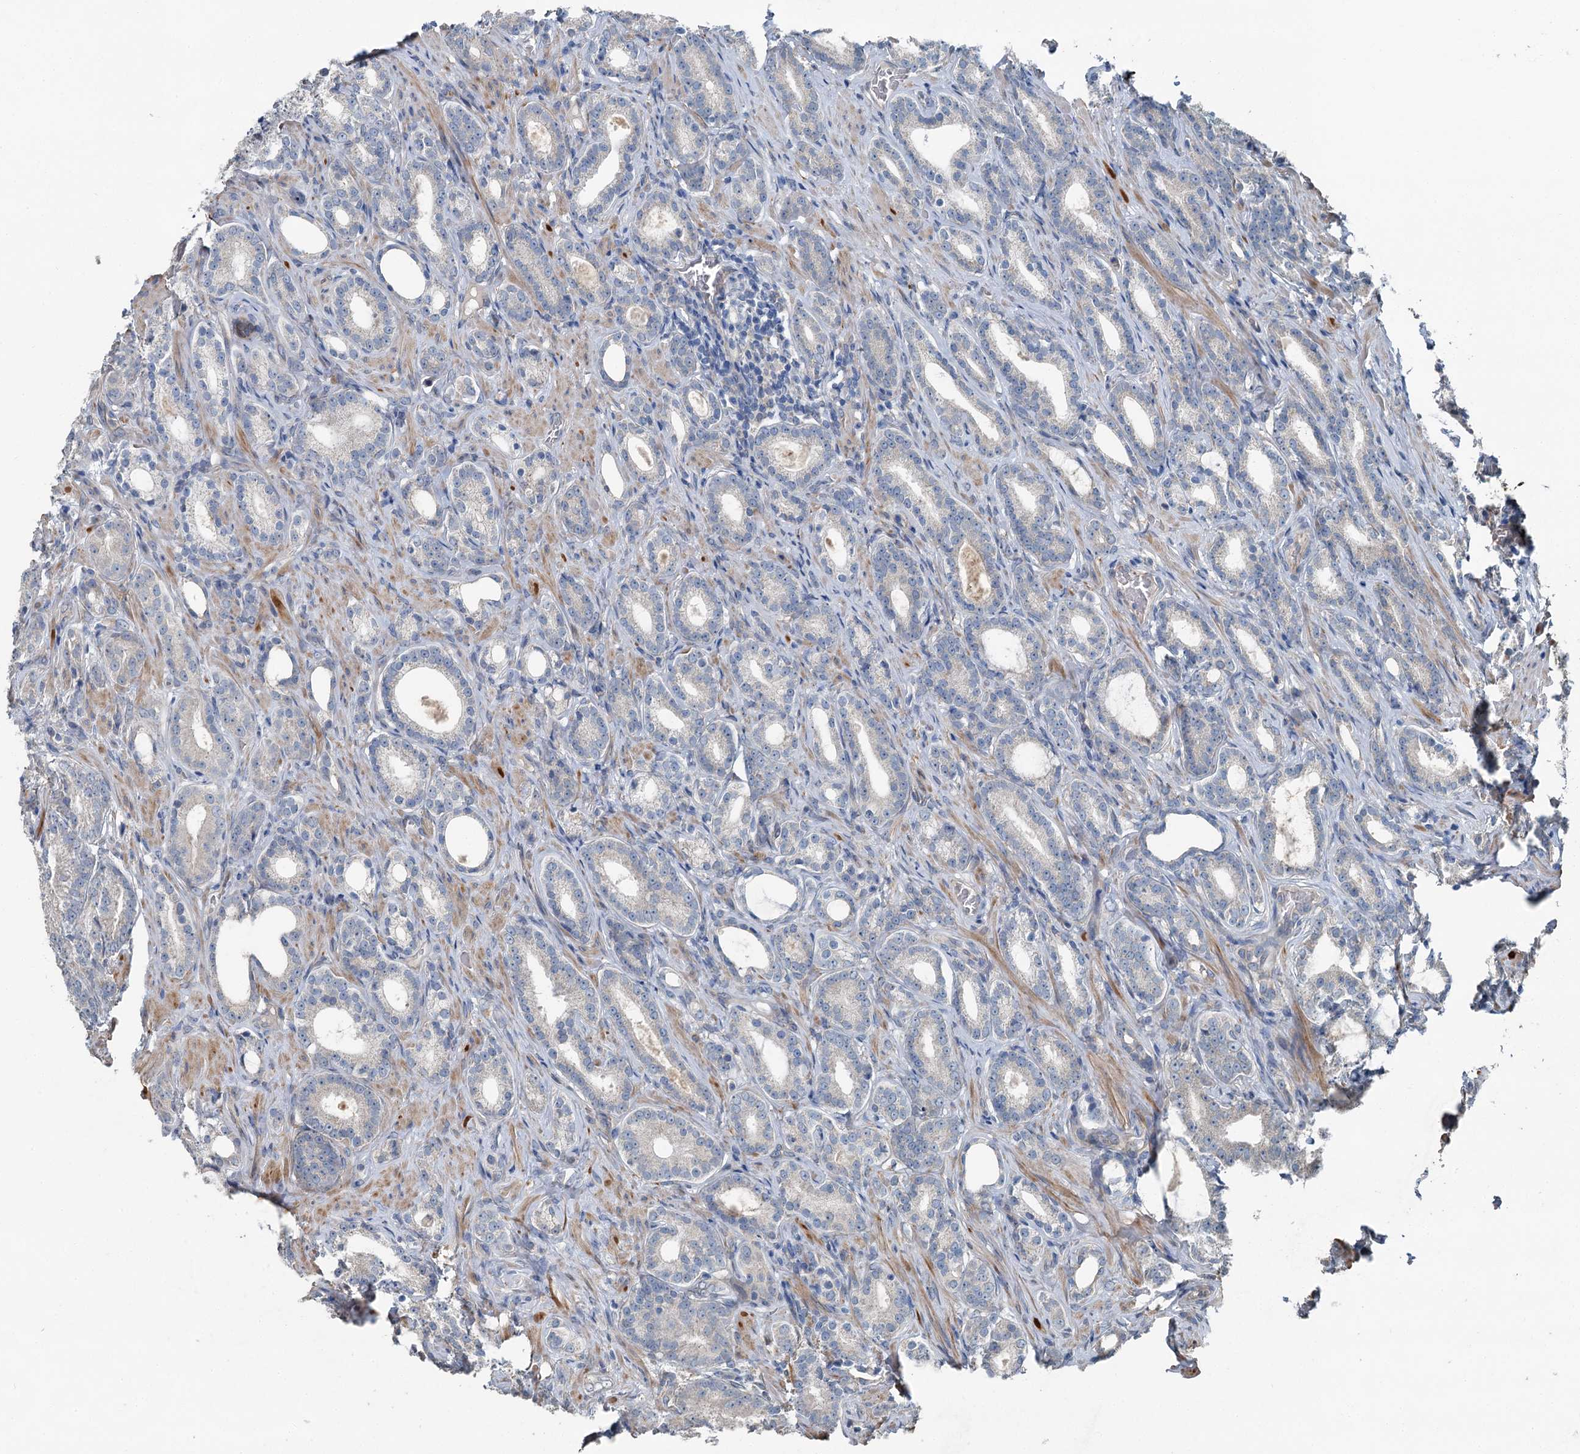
{"staining": {"intensity": "negative", "quantity": "none", "location": "none"}, "tissue": "prostate cancer", "cell_type": "Tumor cells", "image_type": "cancer", "snomed": [{"axis": "morphology", "description": "Adenocarcinoma, Low grade"}, {"axis": "topography", "description": "Prostate"}], "caption": "Immunohistochemistry image of prostate cancer (low-grade adenocarcinoma) stained for a protein (brown), which exhibits no staining in tumor cells. Nuclei are stained in blue.", "gene": "C6orf120", "patient": {"sex": "male", "age": 71}}